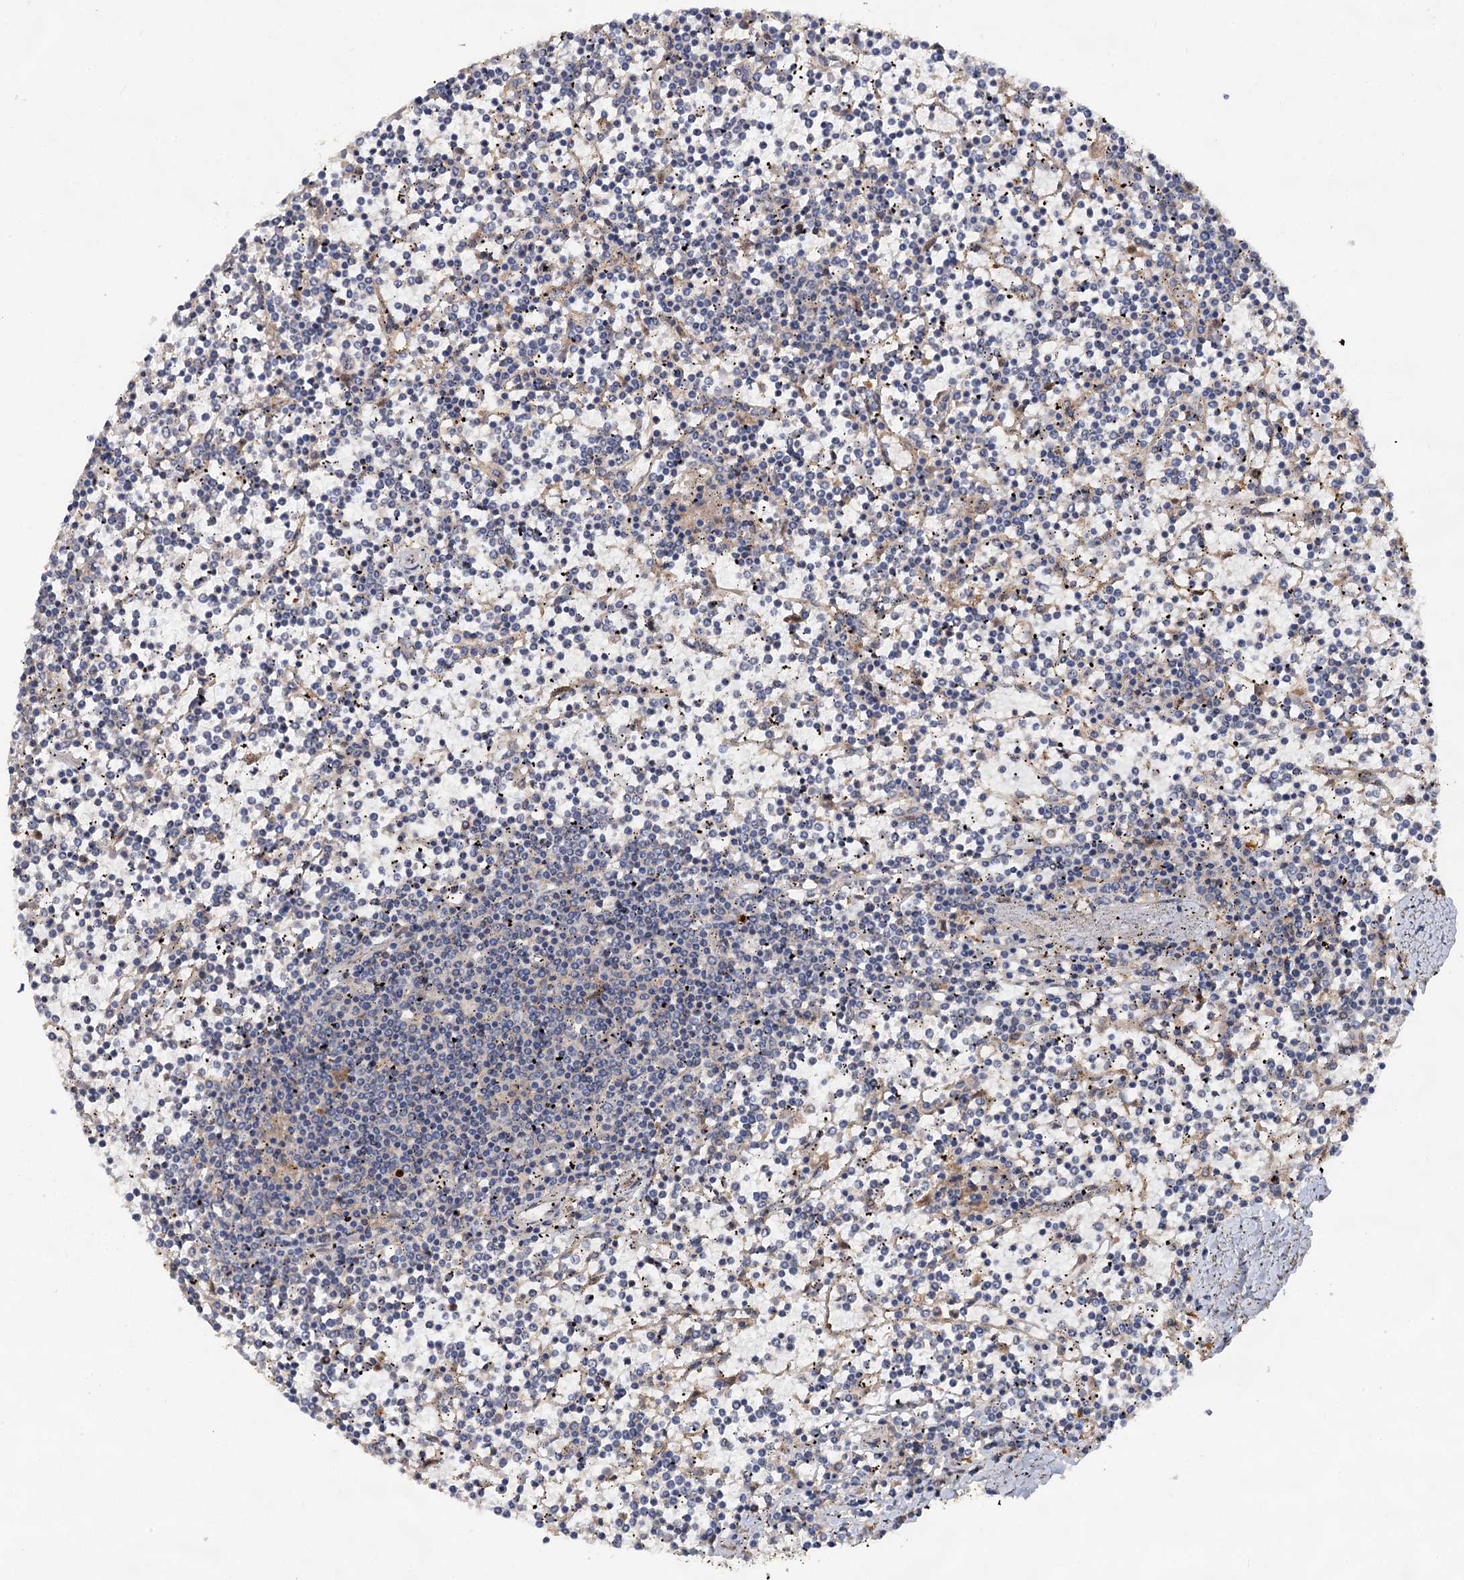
{"staining": {"intensity": "negative", "quantity": "none", "location": "none"}, "tissue": "lymphoma", "cell_type": "Tumor cells", "image_type": "cancer", "snomed": [{"axis": "morphology", "description": "Malignant lymphoma, non-Hodgkin's type, Low grade"}, {"axis": "topography", "description": "Spleen"}], "caption": "The histopathology image exhibits no staining of tumor cells in lymphoma.", "gene": "VPS29", "patient": {"sex": "female", "age": 19}}